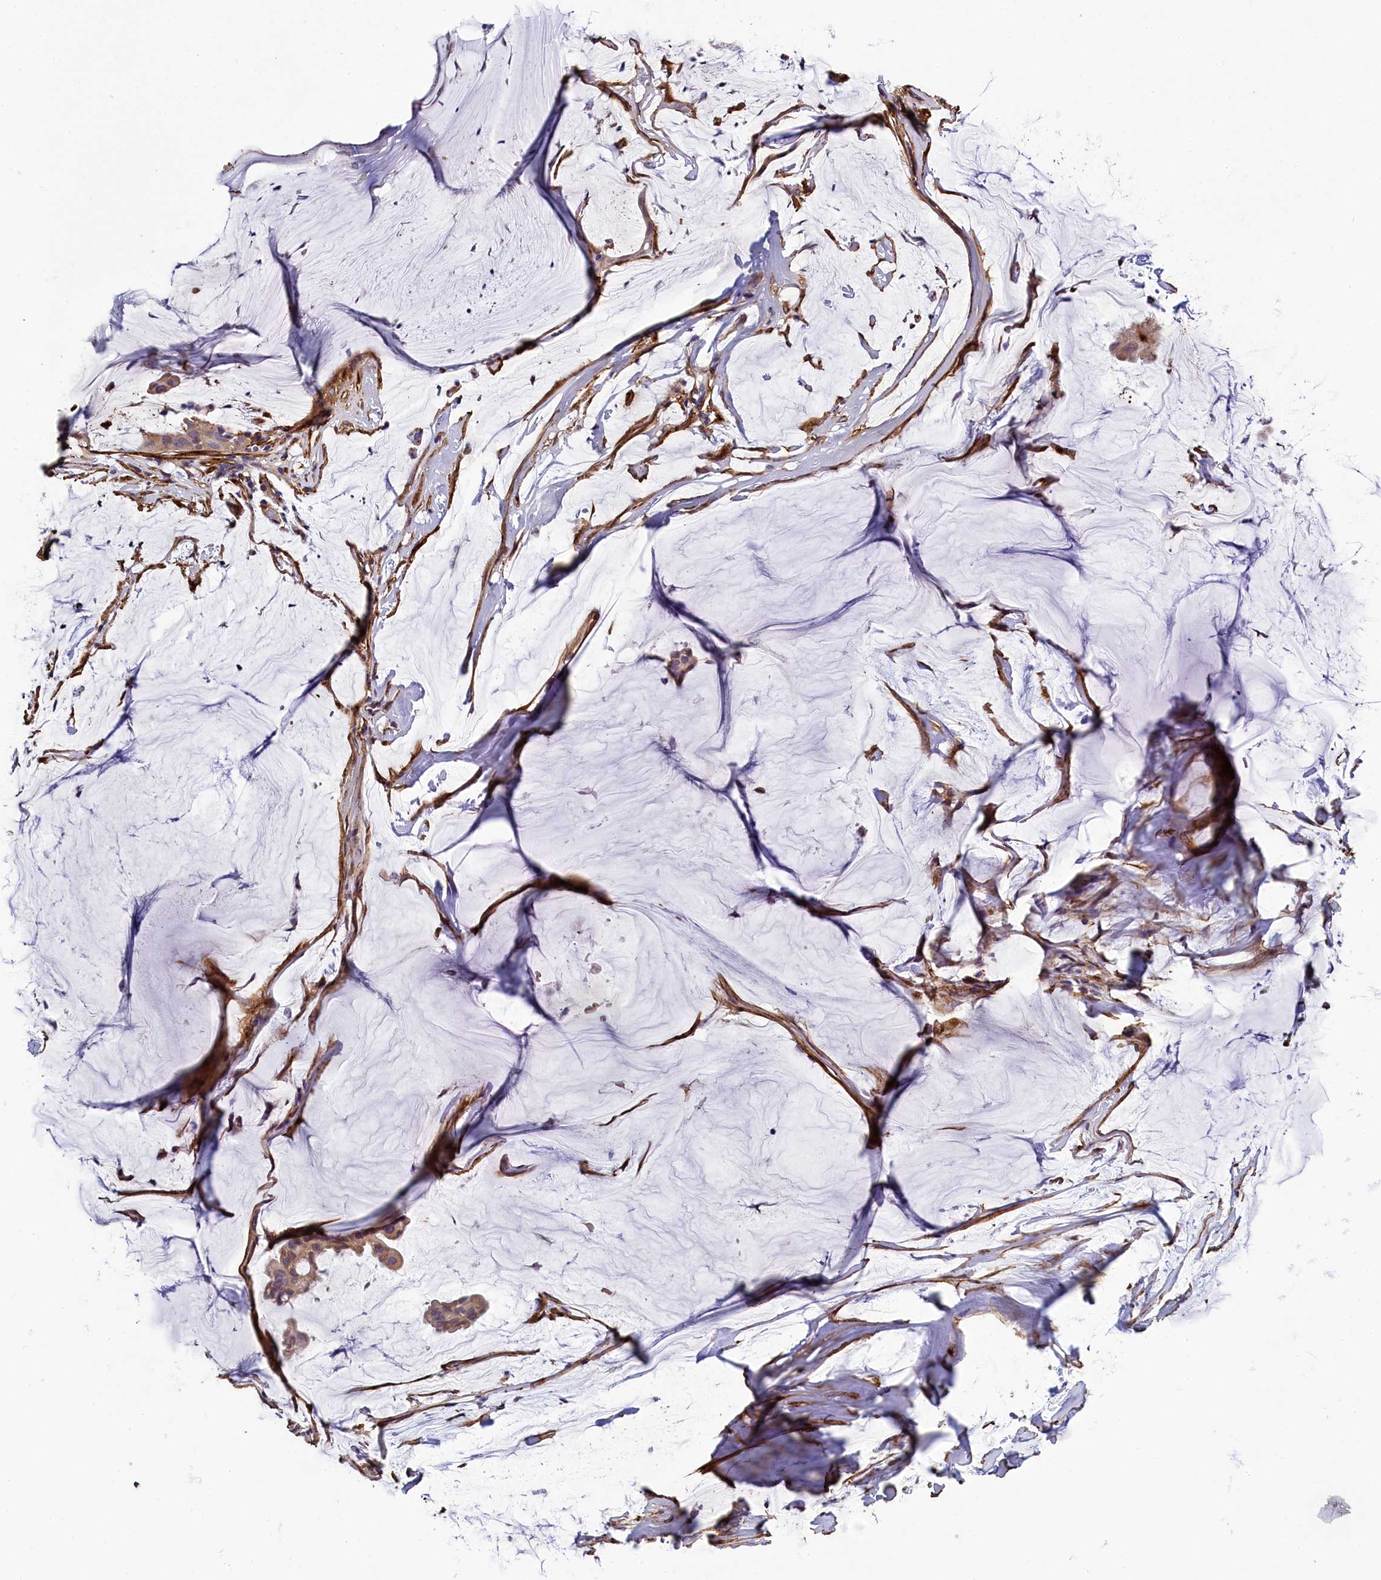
{"staining": {"intensity": "weak", "quantity": ">75%", "location": "cytoplasmic/membranous"}, "tissue": "ovarian cancer", "cell_type": "Tumor cells", "image_type": "cancer", "snomed": [{"axis": "morphology", "description": "Cystadenocarcinoma, mucinous, NOS"}, {"axis": "topography", "description": "Ovary"}], "caption": "Immunohistochemical staining of human ovarian mucinous cystadenocarcinoma shows low levels of weak cytoplasmic/membranous protein expression in about >75% of tumor cells.", "gene": "MRC2", "patient": {"sex": "female", "age": 73}}